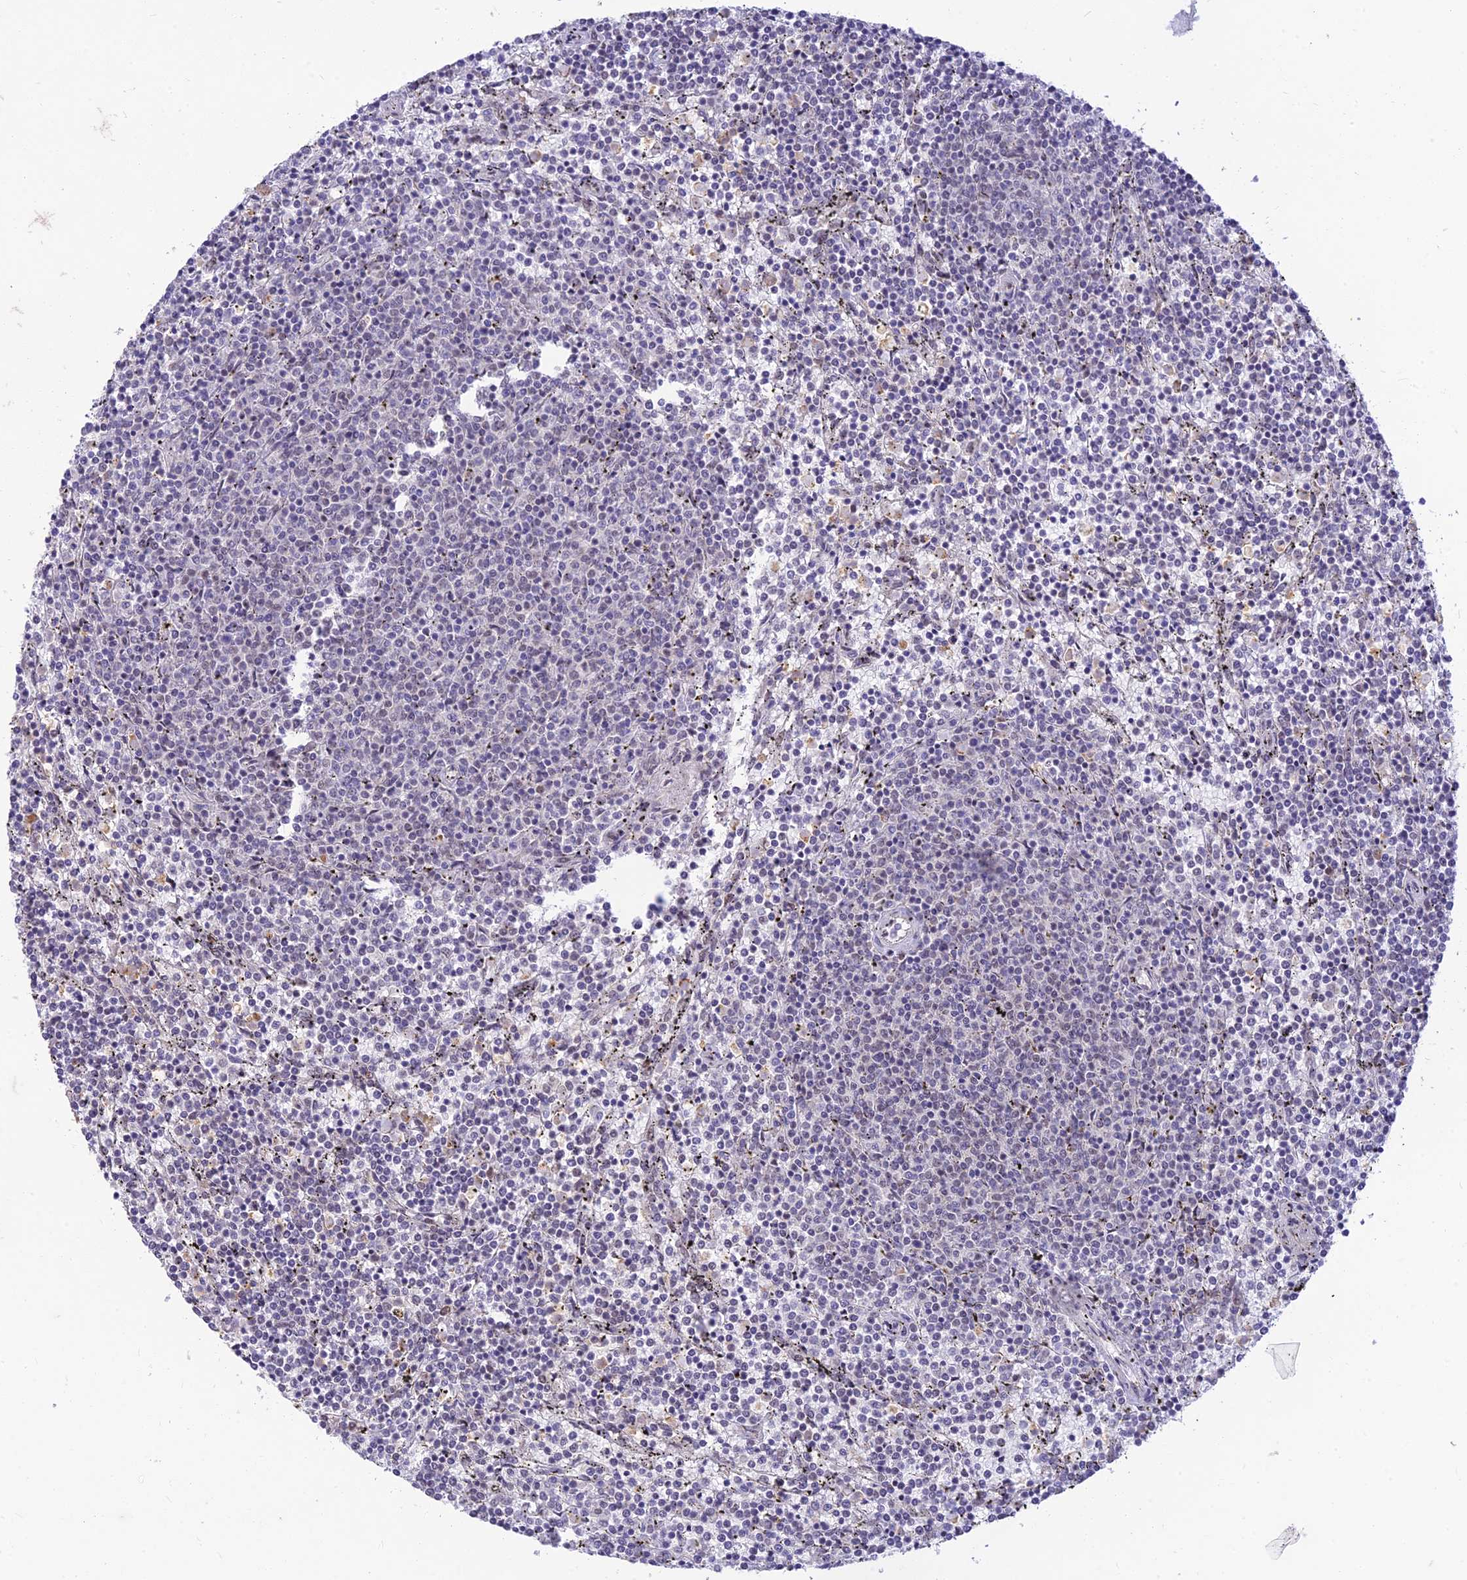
{"staining": {"intensity": "negative", "quantity": "none", "location": "none"}, "tissue": "lymphoma", "cell_type": "Tumor cells", "image_type": "cancer", "snomed": [{"axis": "morphology", "description": "Malignant lymphoma, non-Hodgkin's type, Low grade"}, {"axis": "topography", "description": "Spleen"}], "caption": "A high-resolution micrograph shows immunohistochemistry (IHC) staining of malignant lymphoma, non-Hodgkin's type (low-grade), which demonstrates no significant expression in tumor cells. (Brightfield microscopy of DAB (3,3'-diaminobenzidine) immunohistochemistry (IHC) at high magnification).", "gene": "MICOS13", "patient": {"sex": "female", "age": 50}}